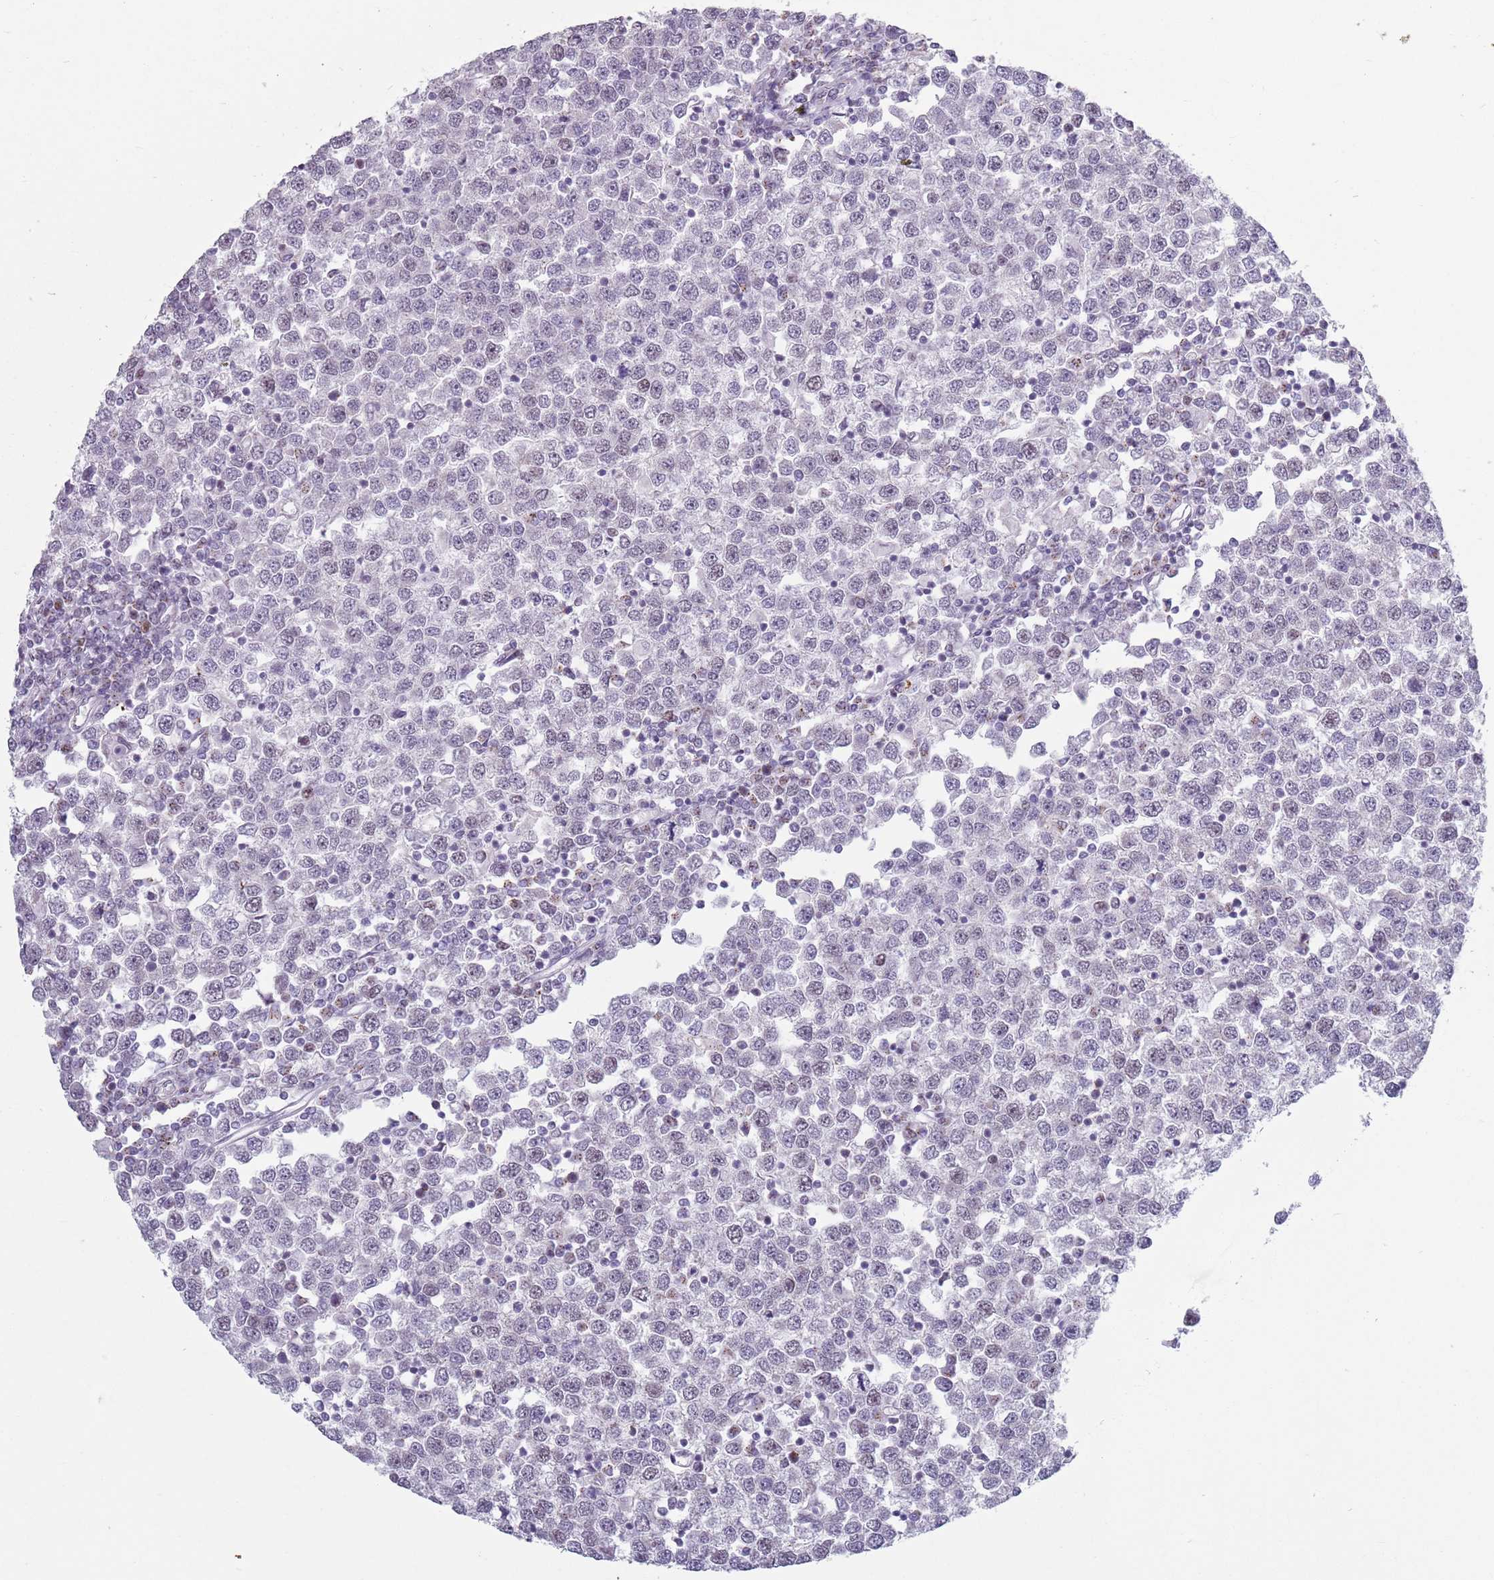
{"staining": {"intensity": "negative", "quantity": "none", "location": "none"}, "tissue": "testis cancer", "cell_type": "Tumor cells", "image_type": "cancer", "snomed": [{"axis": "morphology", "description": "Seminoma, NOS"}, {"axis": "topography", "description": "Testis"}], "caption": "Immunohistochemistry (IHC) of human seminoma (testis) exhibits no positivity in tumor cells.", "gene": "ZKSCAN2", "patient": {"sex": "male", "age": 65}}